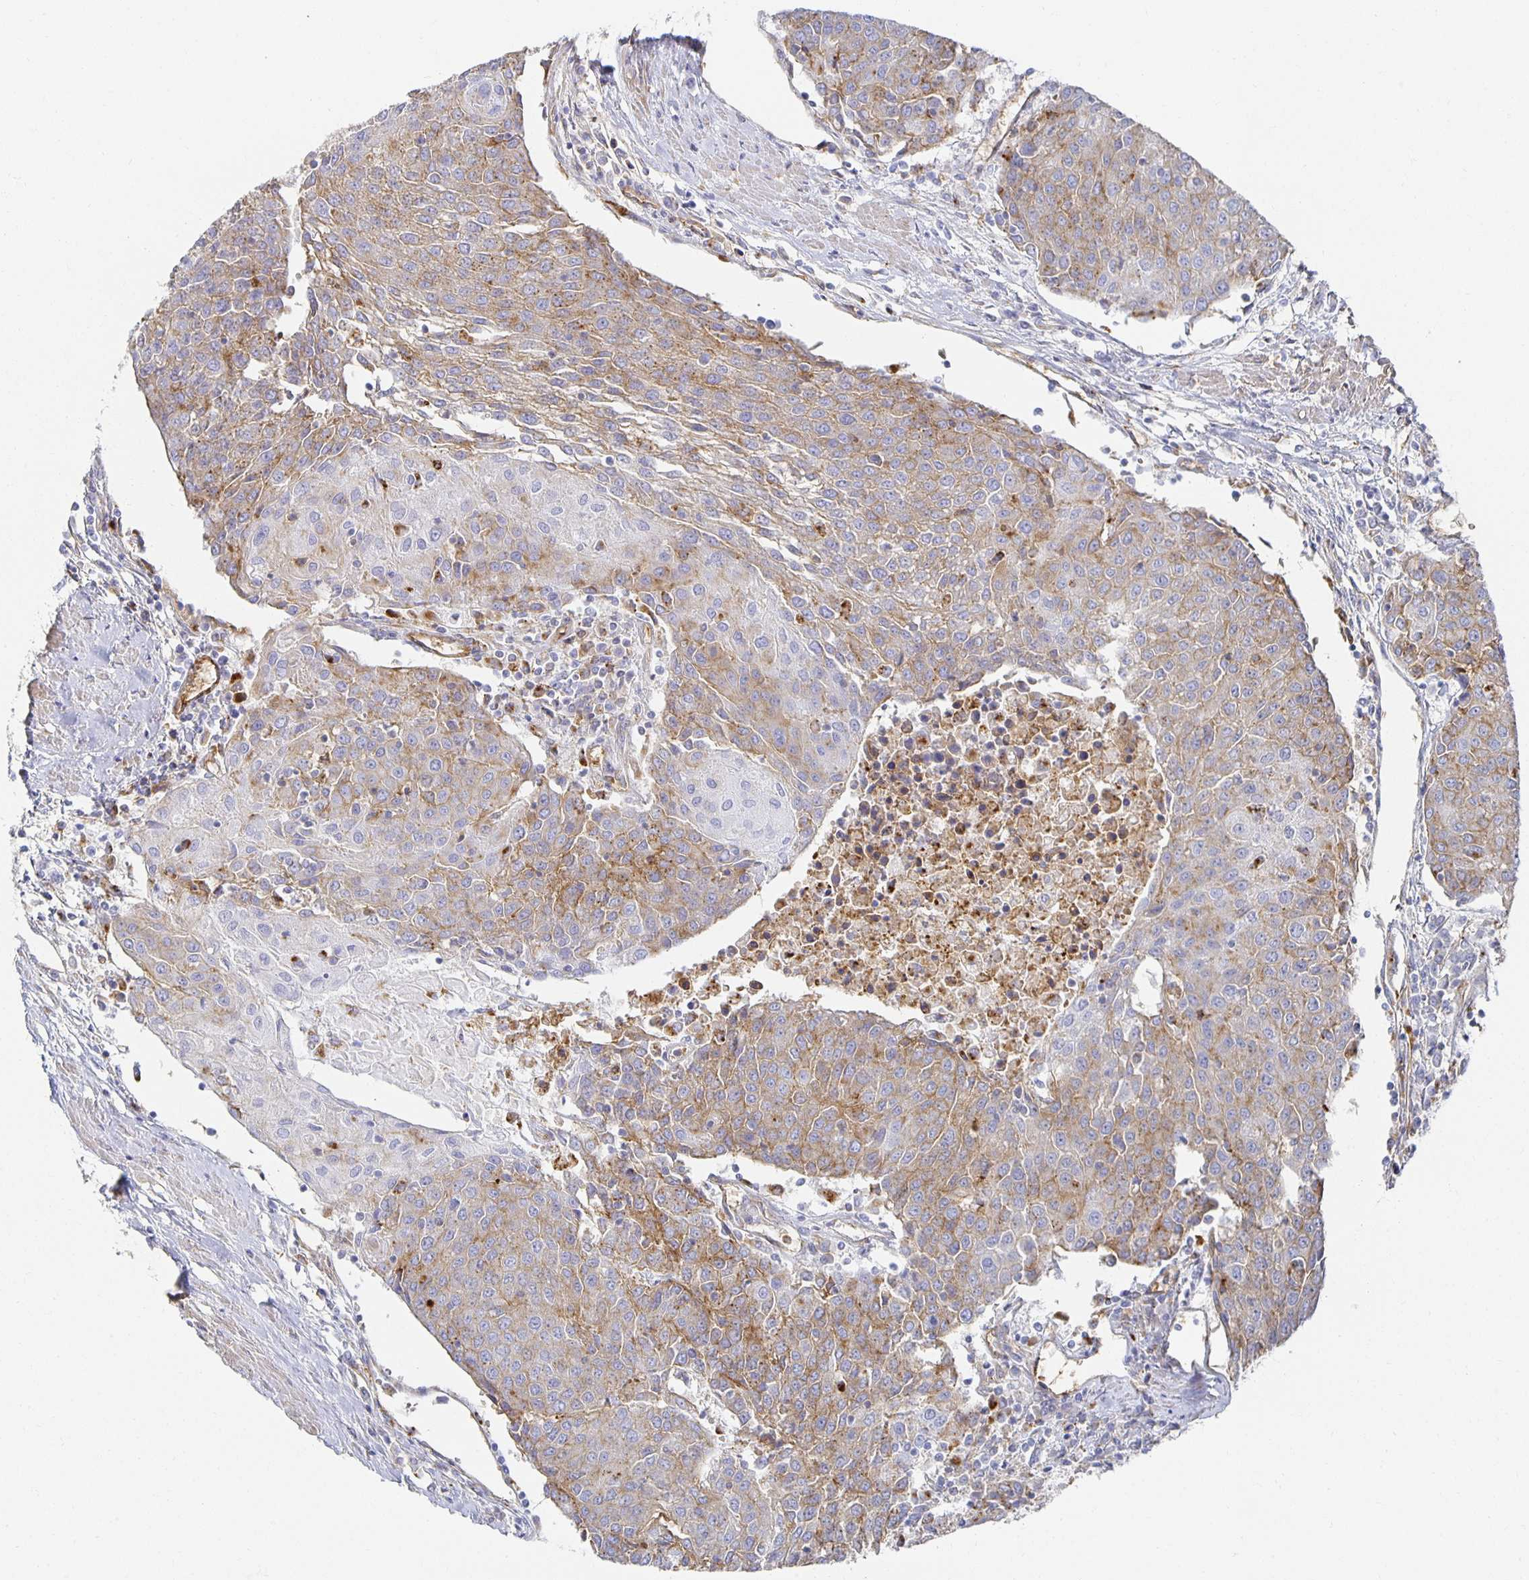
{"staining": {"intensity": "moderate", "quantity": "25%-75%", "location": "cytoplasmic/membranous"}, "tissue": "urothelial cancer", "cell_type": "Tumor cells", "image_type": "cancer", "snomed": [{"axis": "morphology", "description": "Urothelial carcinoma, High grade"}, {"axis": "topography", "description": "Urinary bladder"}], "caption": "High-magnification brightfield microscopy of urothelial carcinoma (high-grade) stained with DAB (brown) and counterstained with hematoxylin (blue). tumor cells exhibit moderate cytoplasmic/membranous staining is seen in approximately25%-75% of cells. (DAB IHC, brown staining for protein, blue staining for nuclei).", "gene": "TAAR1", "patient": {"sex": "female", "age": 85}}